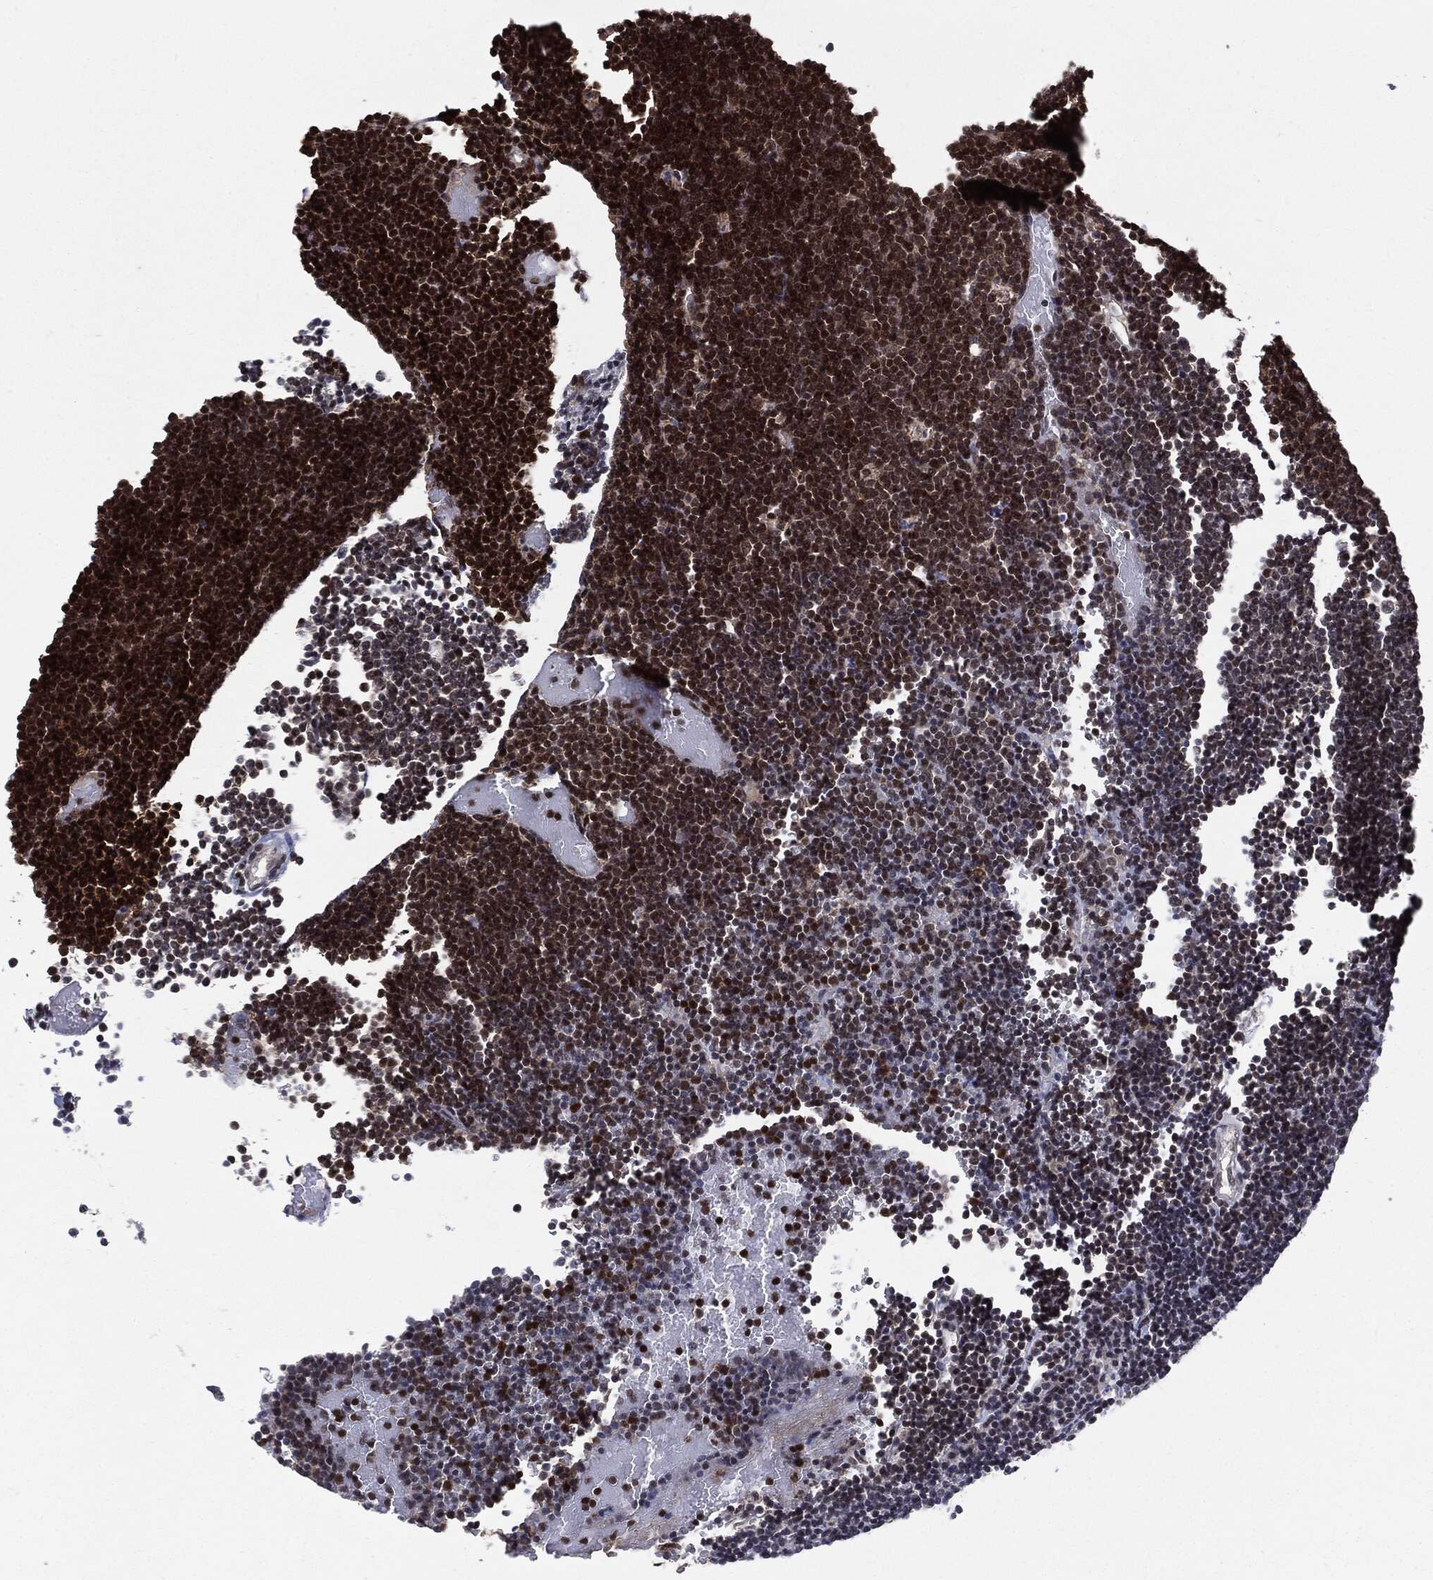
{"staining": {"intensity": "strong", "quantity": ">75%", "location": "nuclear"}, "tissue": "lymphoma", "cell_type": "Tumor cells", "image_type": "cancer", "snomed": [{"axis": "morphology", "description": "Malignant lymphoma, non-Hodgkin's type, Low grade"}, {"axis": "topography", "description": "Brain"}], "caption": "Immunohistochemistry (IHC) image of neoplastic tissue: malignant lymphoma, non-Hodgkin's type (low-grade) stained using IHC displays high levels of strong protein expression localized specifically in the nuclear of tumor cells, appearing as a nuclear brown color.", "gene": "PTPA", "patient": {"sex": "female", "age": 66}}